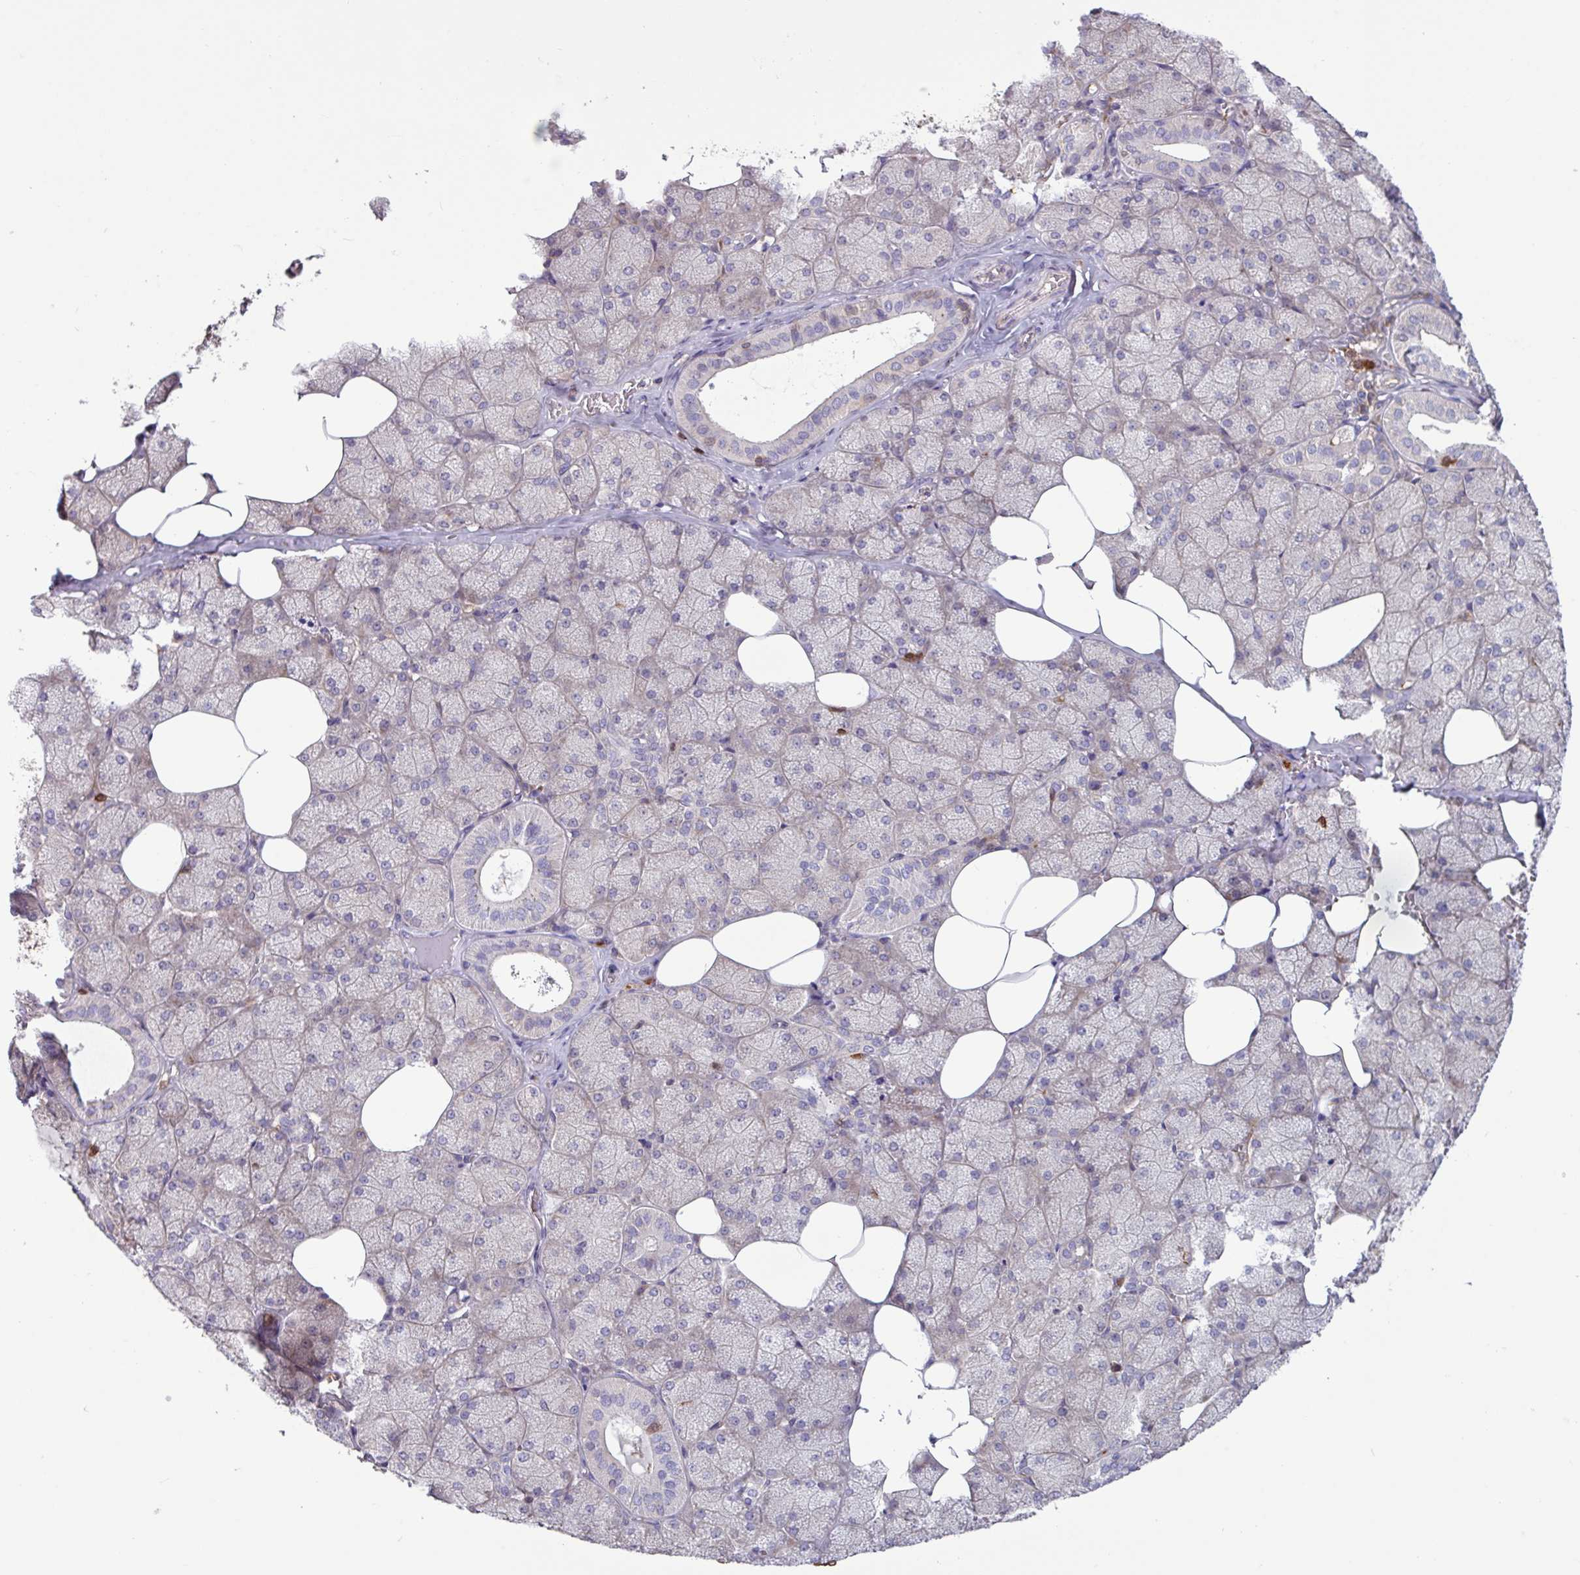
{"staining": {"intensity": "moderate", "quantity": "25%-75%", "location": "cytoplasmic/membranous"}, "tissue": "salivary gland", "cell_type": "Glandular cells", "image_type": "normal", "snomed": [{"axis": "morphology", "description": "Normal tissue, NOS"}, {"axis": "topography", "description": "Salivary gland"}, {"axis": "topography", "description": "Peripheral nerve tissue"}], "caption": "DAB immunohistochemical staining of unremarkable human salivary gland exhibits moderate cytoplasmic/membranous protein positivity in about 25%-75% of glandular cells.", "gene": "SEC61G", "patient": {"sex": "male", "age": 38}}